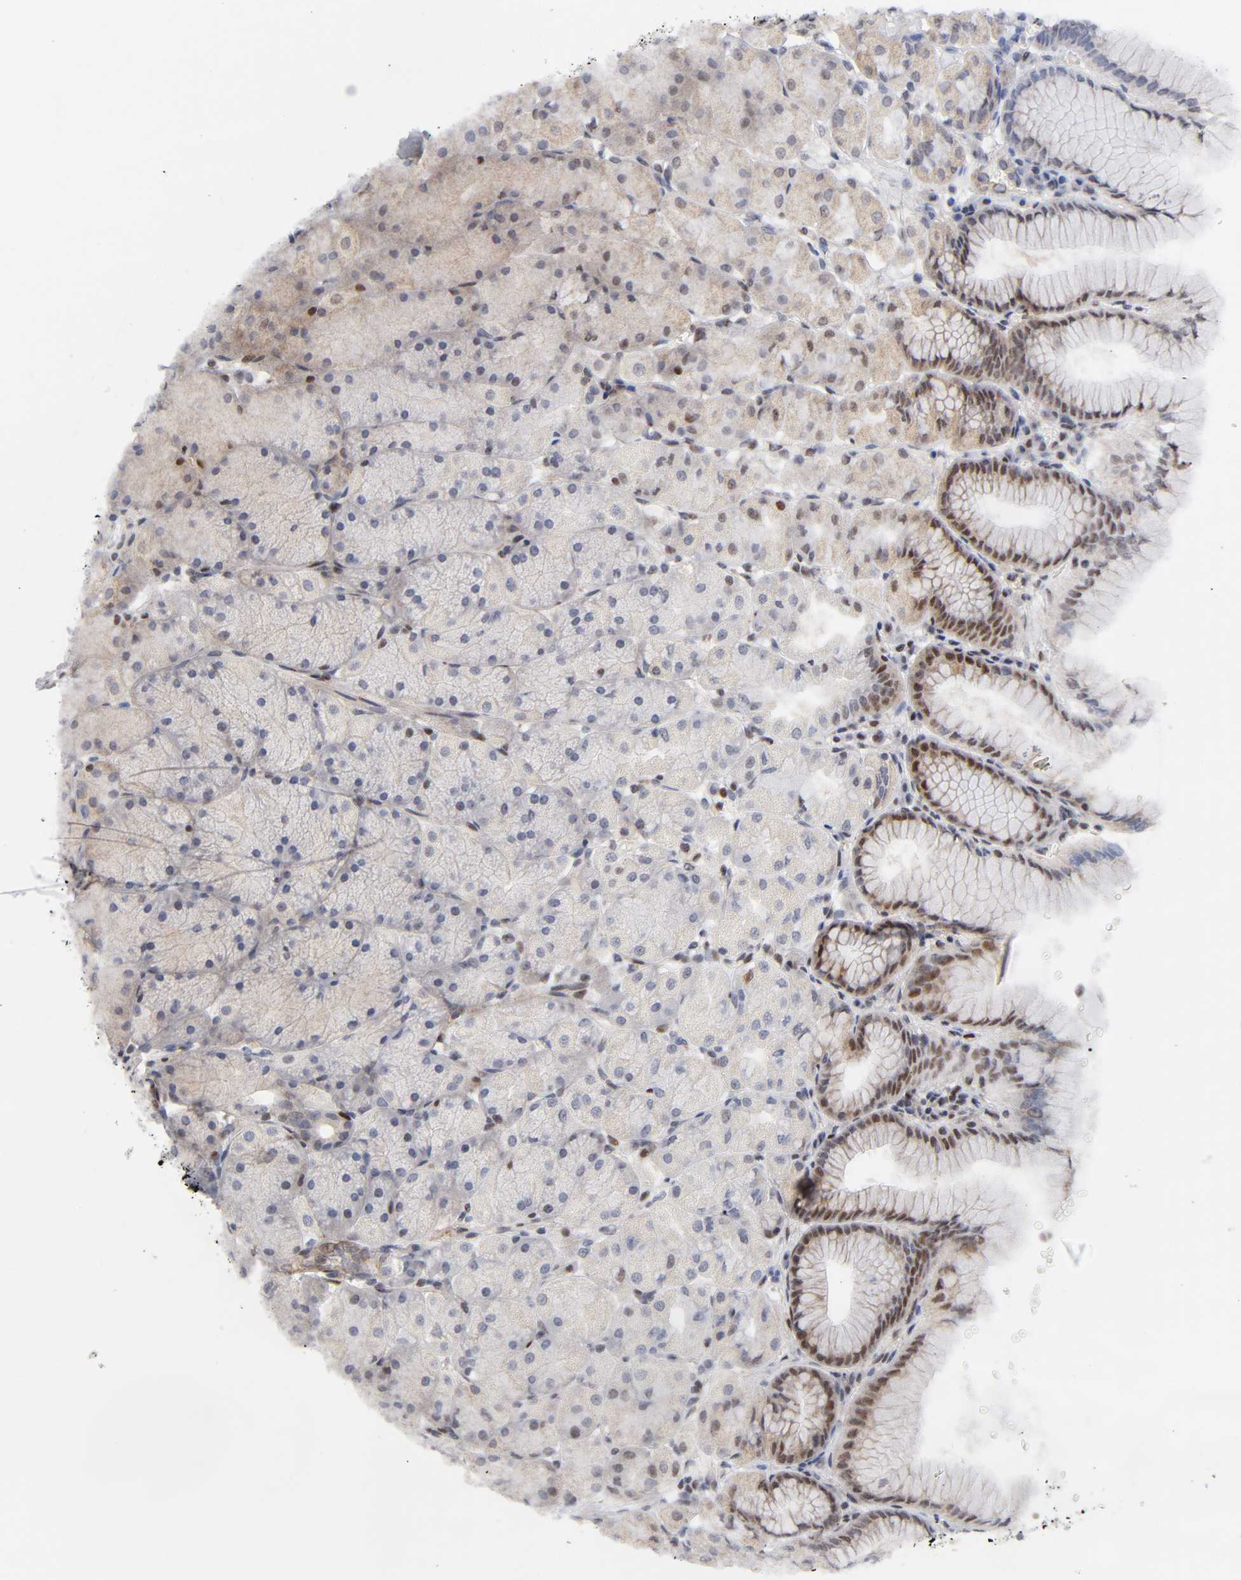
{"staining": {"intensity": "moderate", "quantity": "25%-75%", "location": "cytoplasmic/membranous,nuclear"}, "tissue": "stomach", "cell_type": "Glandular cells", "image_type": "normal", "snomed": [{"axis": "morphology", "description": "Normal tissue, NOS"}, {"axis": "topography", "description": "Stomach, upper"}], "caption": "IHC (DAB) staining of normal stomach exhibits moderate cytoplasmic/membranous,nuclear protein expression in approximately 25%-75% of glandular cells.", "gene": "STK38", "patient": {"sex": "female", "age": 56}}